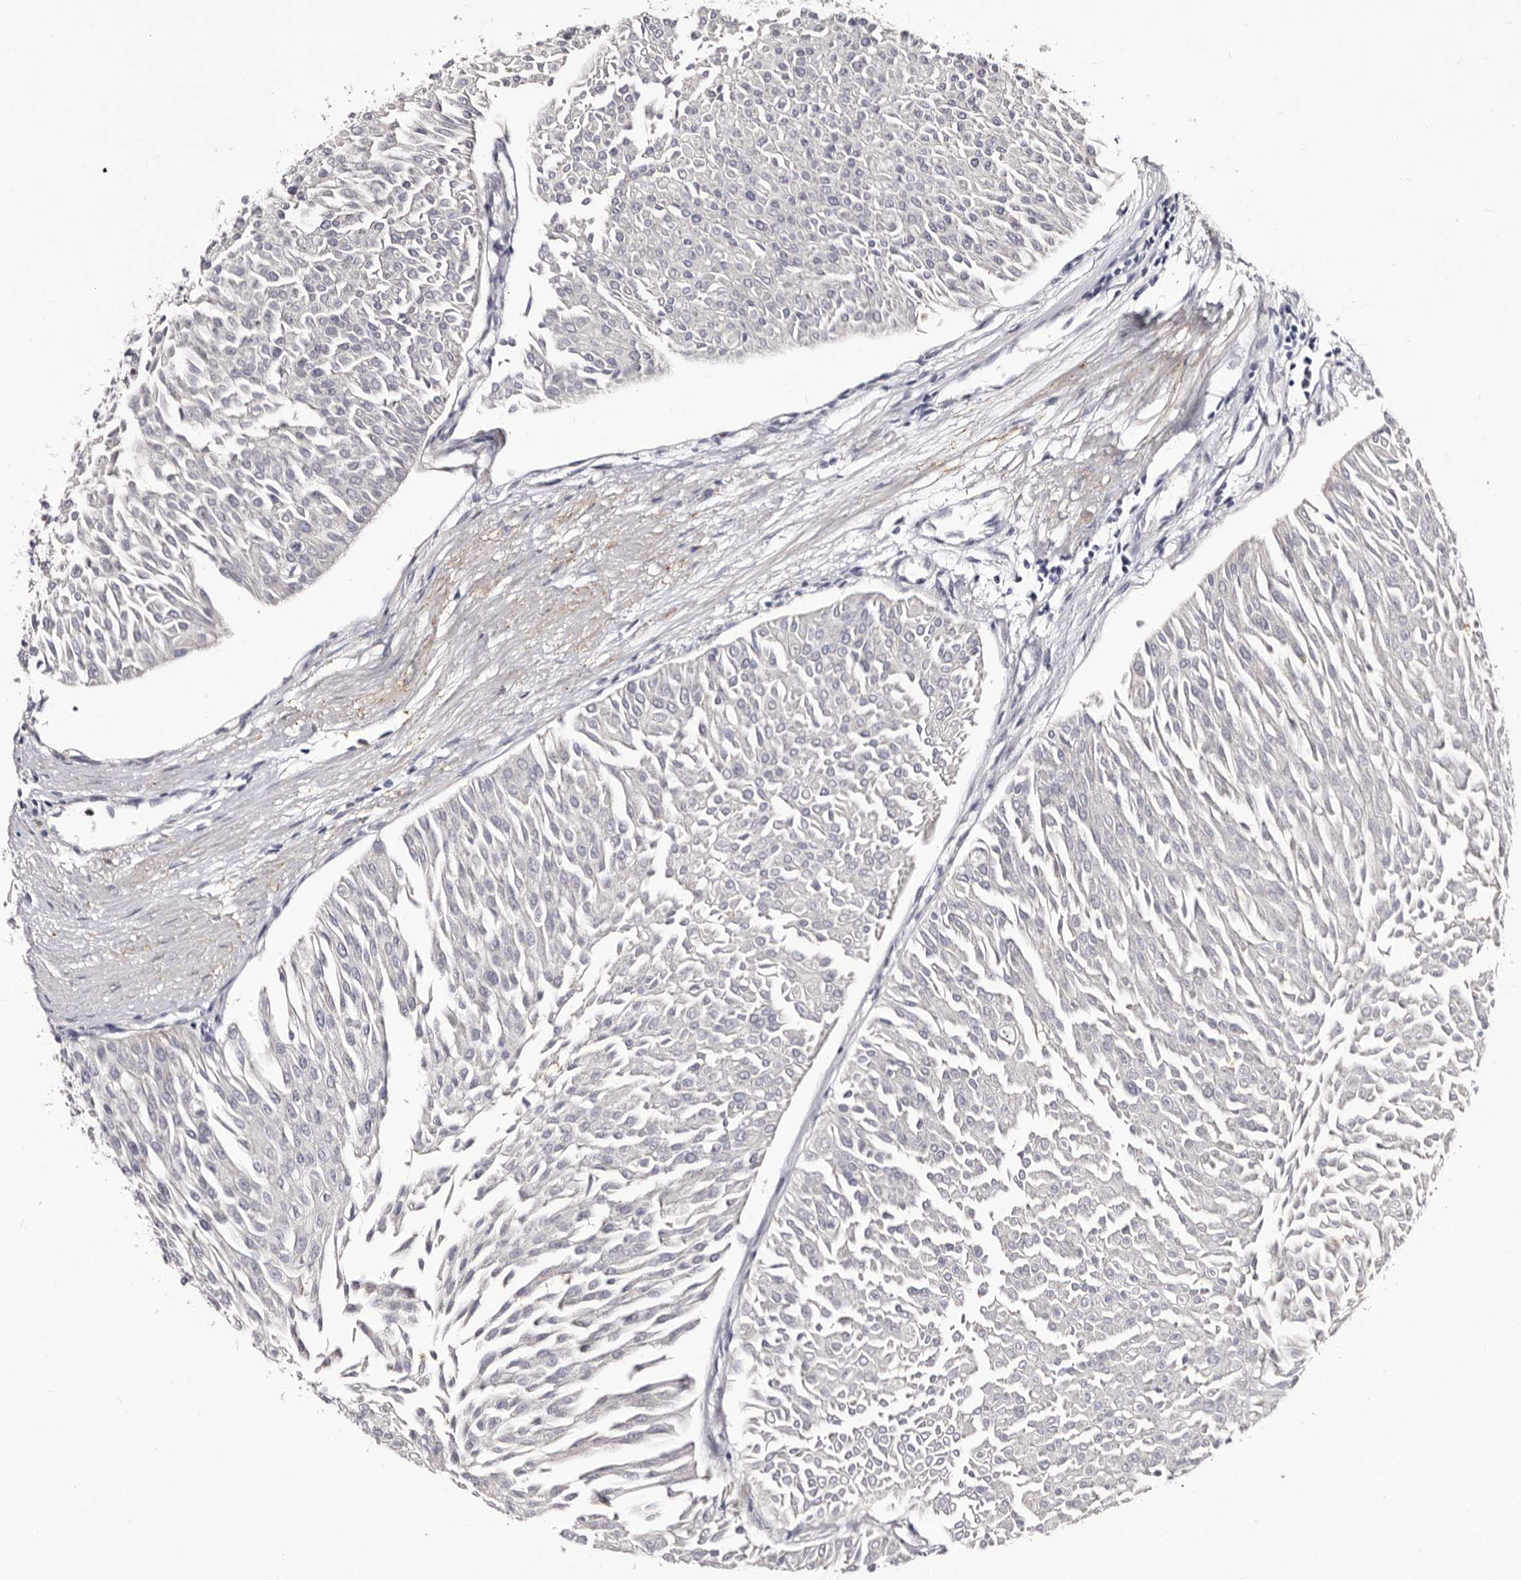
{"staining": {"intensity": "negative", "quantity": "none", "location": "none"}, "tissue": "urothelial cancer", "cell_type": "Tumor cells", "image_type": "cancer", "snomed": [{"axis": "morphology", "description": "Urothelial carcinoma, Low grade"}, {"axis": "topography", "description": "Urinary bladder"}], "caption": "An image of urothelial cancer stained for a protein displays no brown staining in tumor cells.", "gene": "AUNIP", "patient": {"sex": "male", "age": 67}}